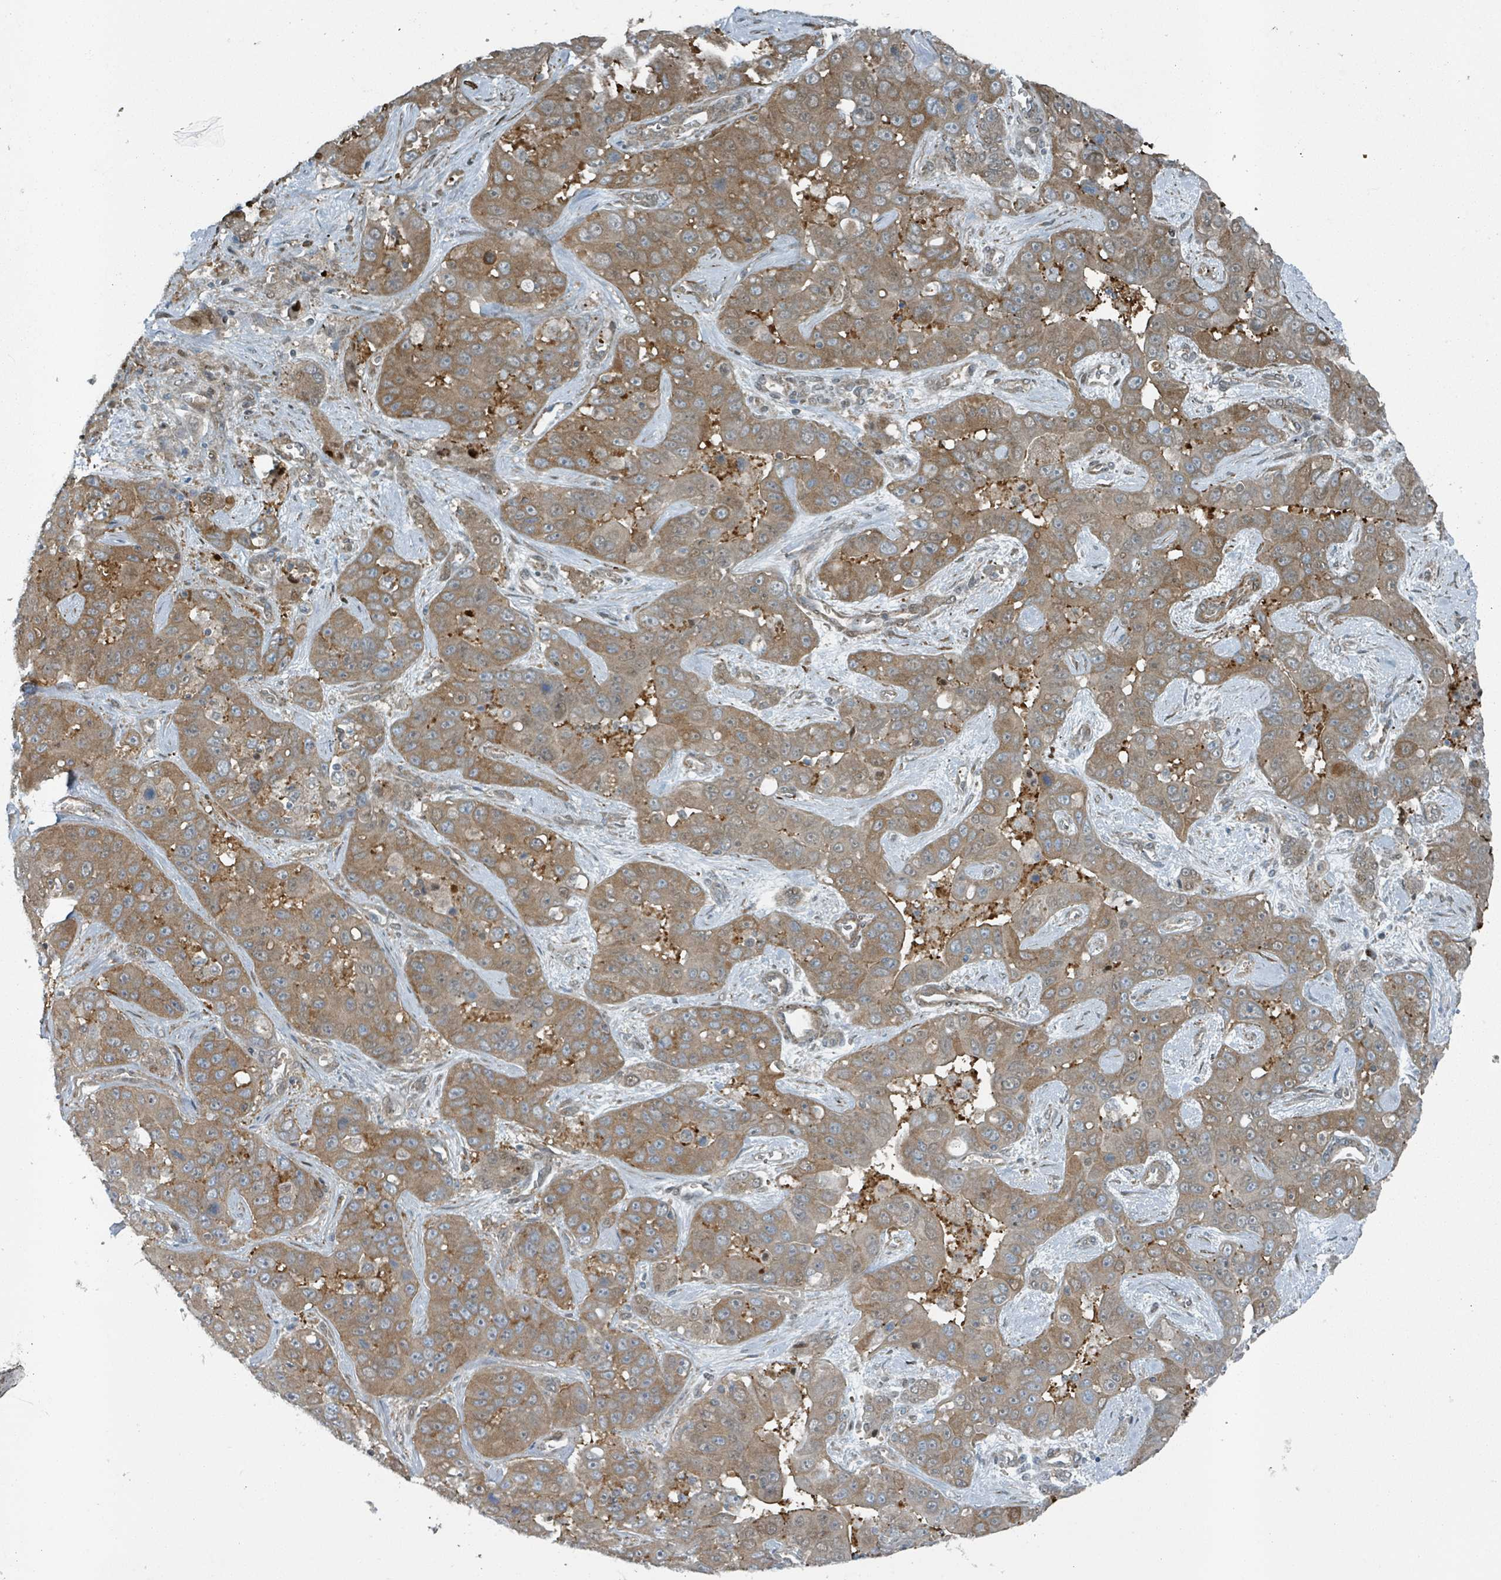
{"staining": {"intensity": "moderate", "quantity": ">75%", "location": "cytoplasmic/membranous"}, "tissue": "liver cancer", "cell_type": "Tumor cells", "image_type": "cancer", "snomed": [{"axis": "morphology", "description": "Cholangiocarcinoma"}, {"axis": "topography", "description": "Liver"}], "caption": "Immunohistochemistry (IHC) photomicrograph of neoplastic tissue: human liver cholangiocarcinoma stained using immunohistochemistry shows medium levels of moderate protein expression localized specifically in the cytoplasmic/membranous of tumor cells, appearing as a cytoplasmic/membranous brown color.", "gene": "RHPN2", "patient": {"sex": "female", "age": 52}}